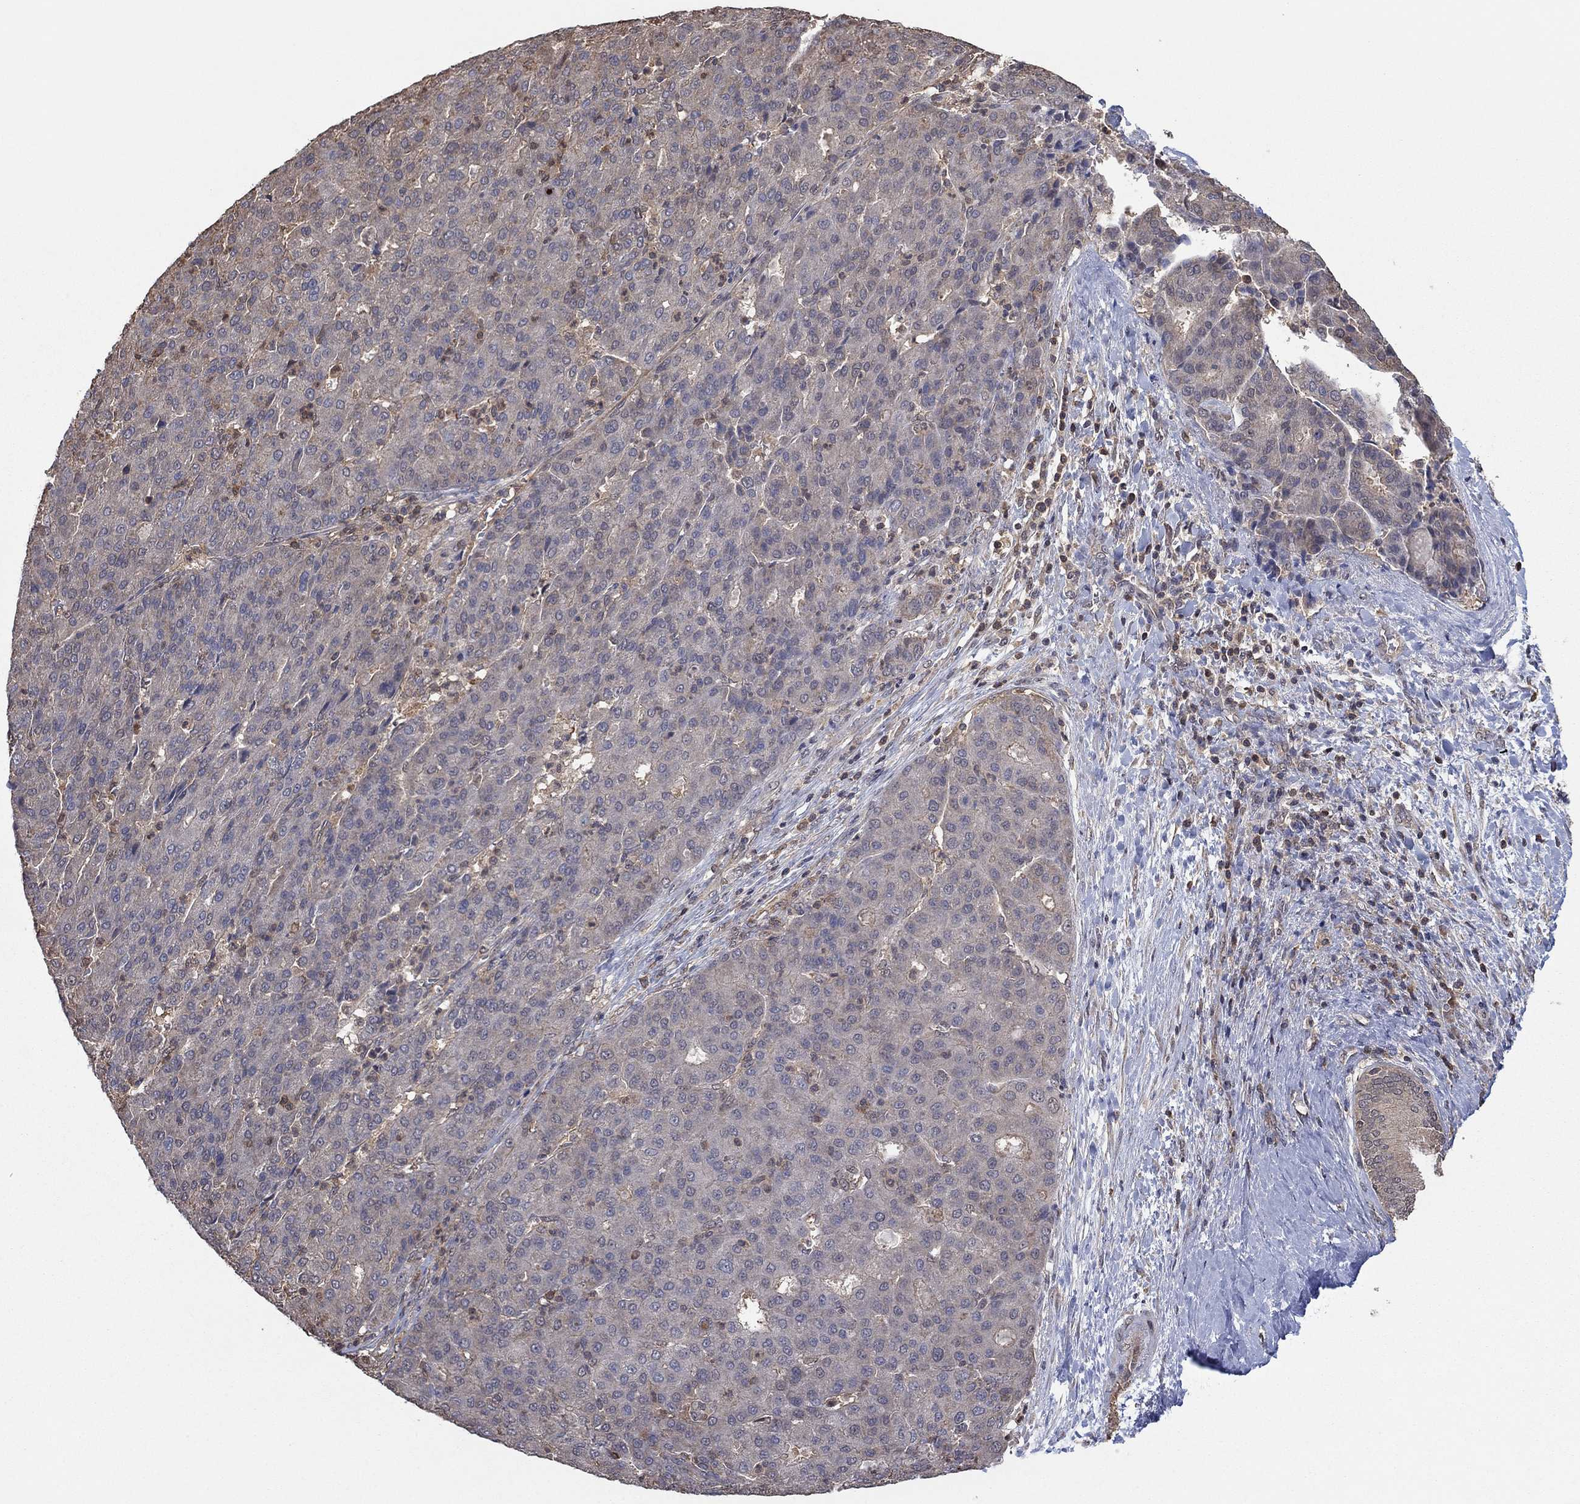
{"staining": {"intensity": "weak", "quantity": "<25%", "location": "cytoplasmic/membranous"}, "tissue": "liver cancer", "cell_type": "Tumor cells", "image_type": "cancer", "snomed": [{"axis": "morphology", "description": "Carcinoma, Hepatocellular, NOS"}, {"axis": "topography", "description": "Liver"}], "caption": "A micrograph of liver hepatocellular carcinoma stained for a protein reveals no brown staining in tumor cells.", "gene": "RNF114", "patient": {"sex": "male", "age": 65}}